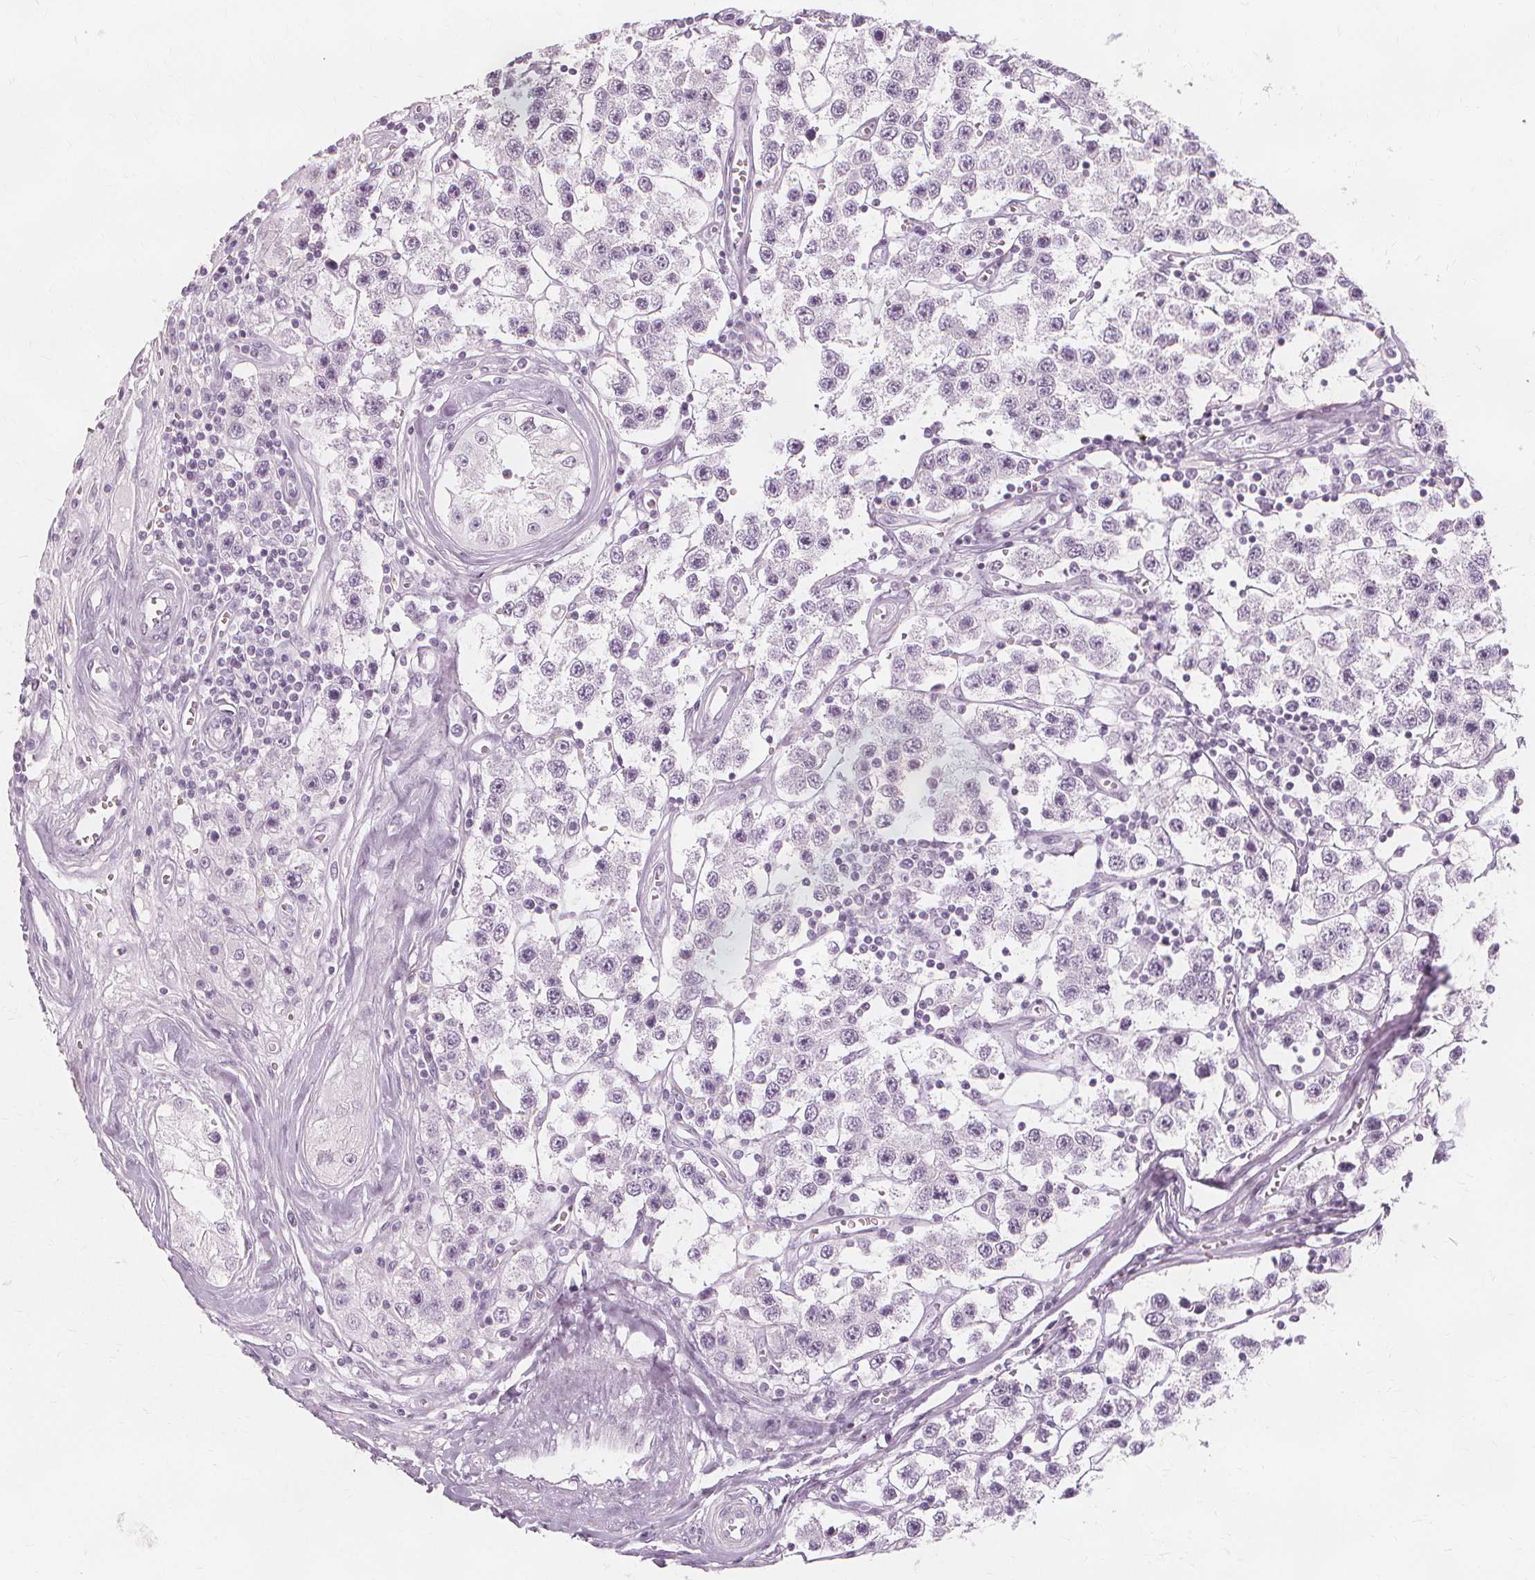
{"staining": {"intensity": "negative", "quantity": "none", "location": "none"}, "tissue": "testis cancer", "cell_type": "Tumor cells", "image_type": "cancer", "snomed": [{"axis": "morphology", "description": "Seminoma, NOS"}, {"axis": "topography", "description": "Testis"}], "caption": "Tumor cells show no significant protein staining in seminoma (testis).", "gene": "TFF1", "patient": {"sex": "male", "age": 34}}